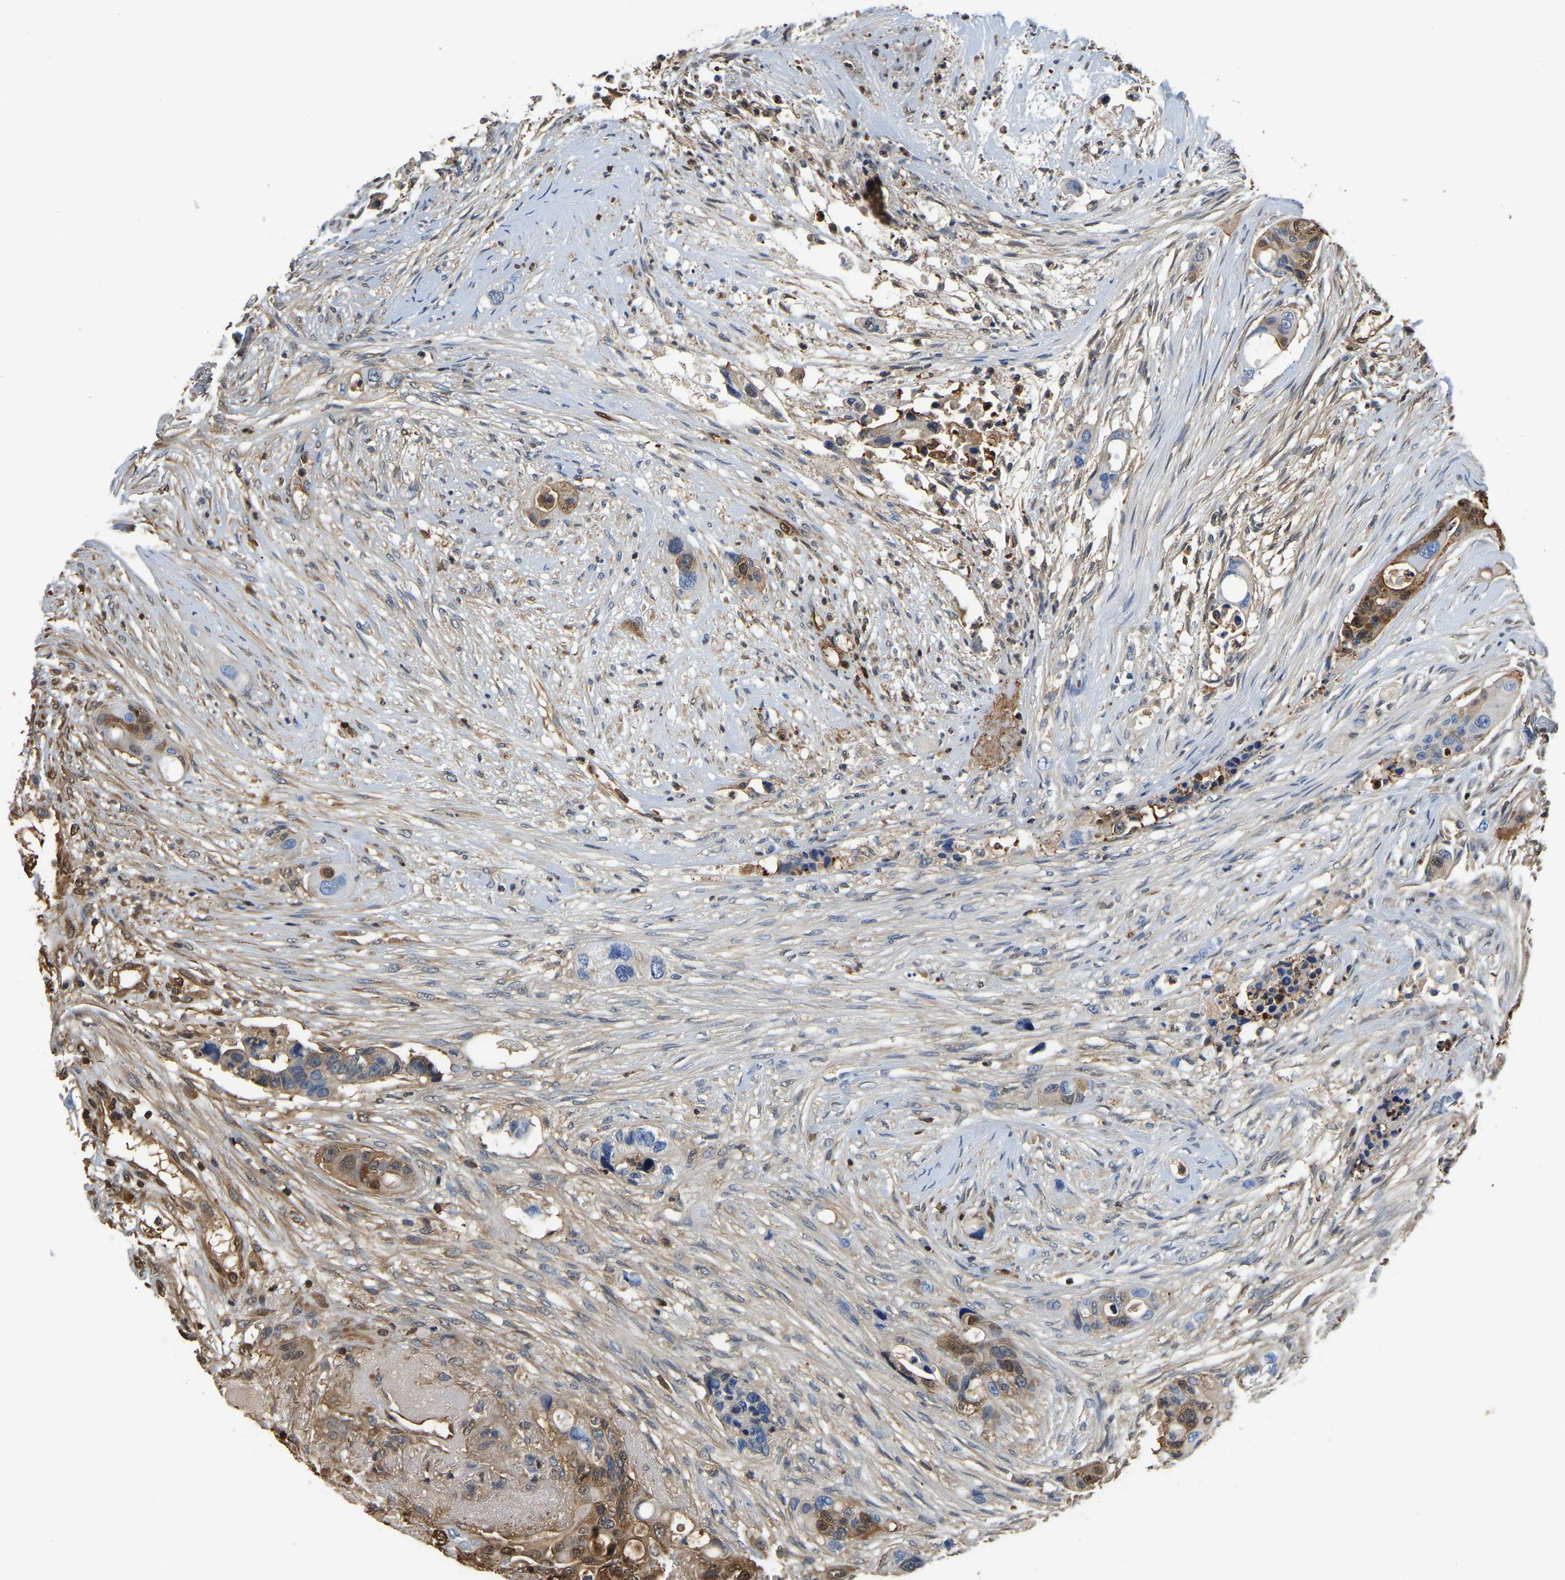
{"staining": {"intensity": "moderate", "quantity": "25%-75%", "location": "cytoplasmic/membranous"}, "tissue": "colorectal cancer", "cell_type": "Tumor cells", "image_type": "cancer", "snomed": [{"axis": "morphology", "description": "Adenocarcinoma, NOS"}, {"axis": "topography", "description": "Colon"}], "caption": "This is a histology image of immunohistochemistry staining of colorectal cancer, which shows moderate positivity in the cytoplasmic/membranous of tumor cells.", "gene": "LDHB", "patient": {"sex": "female", "age": 57}}